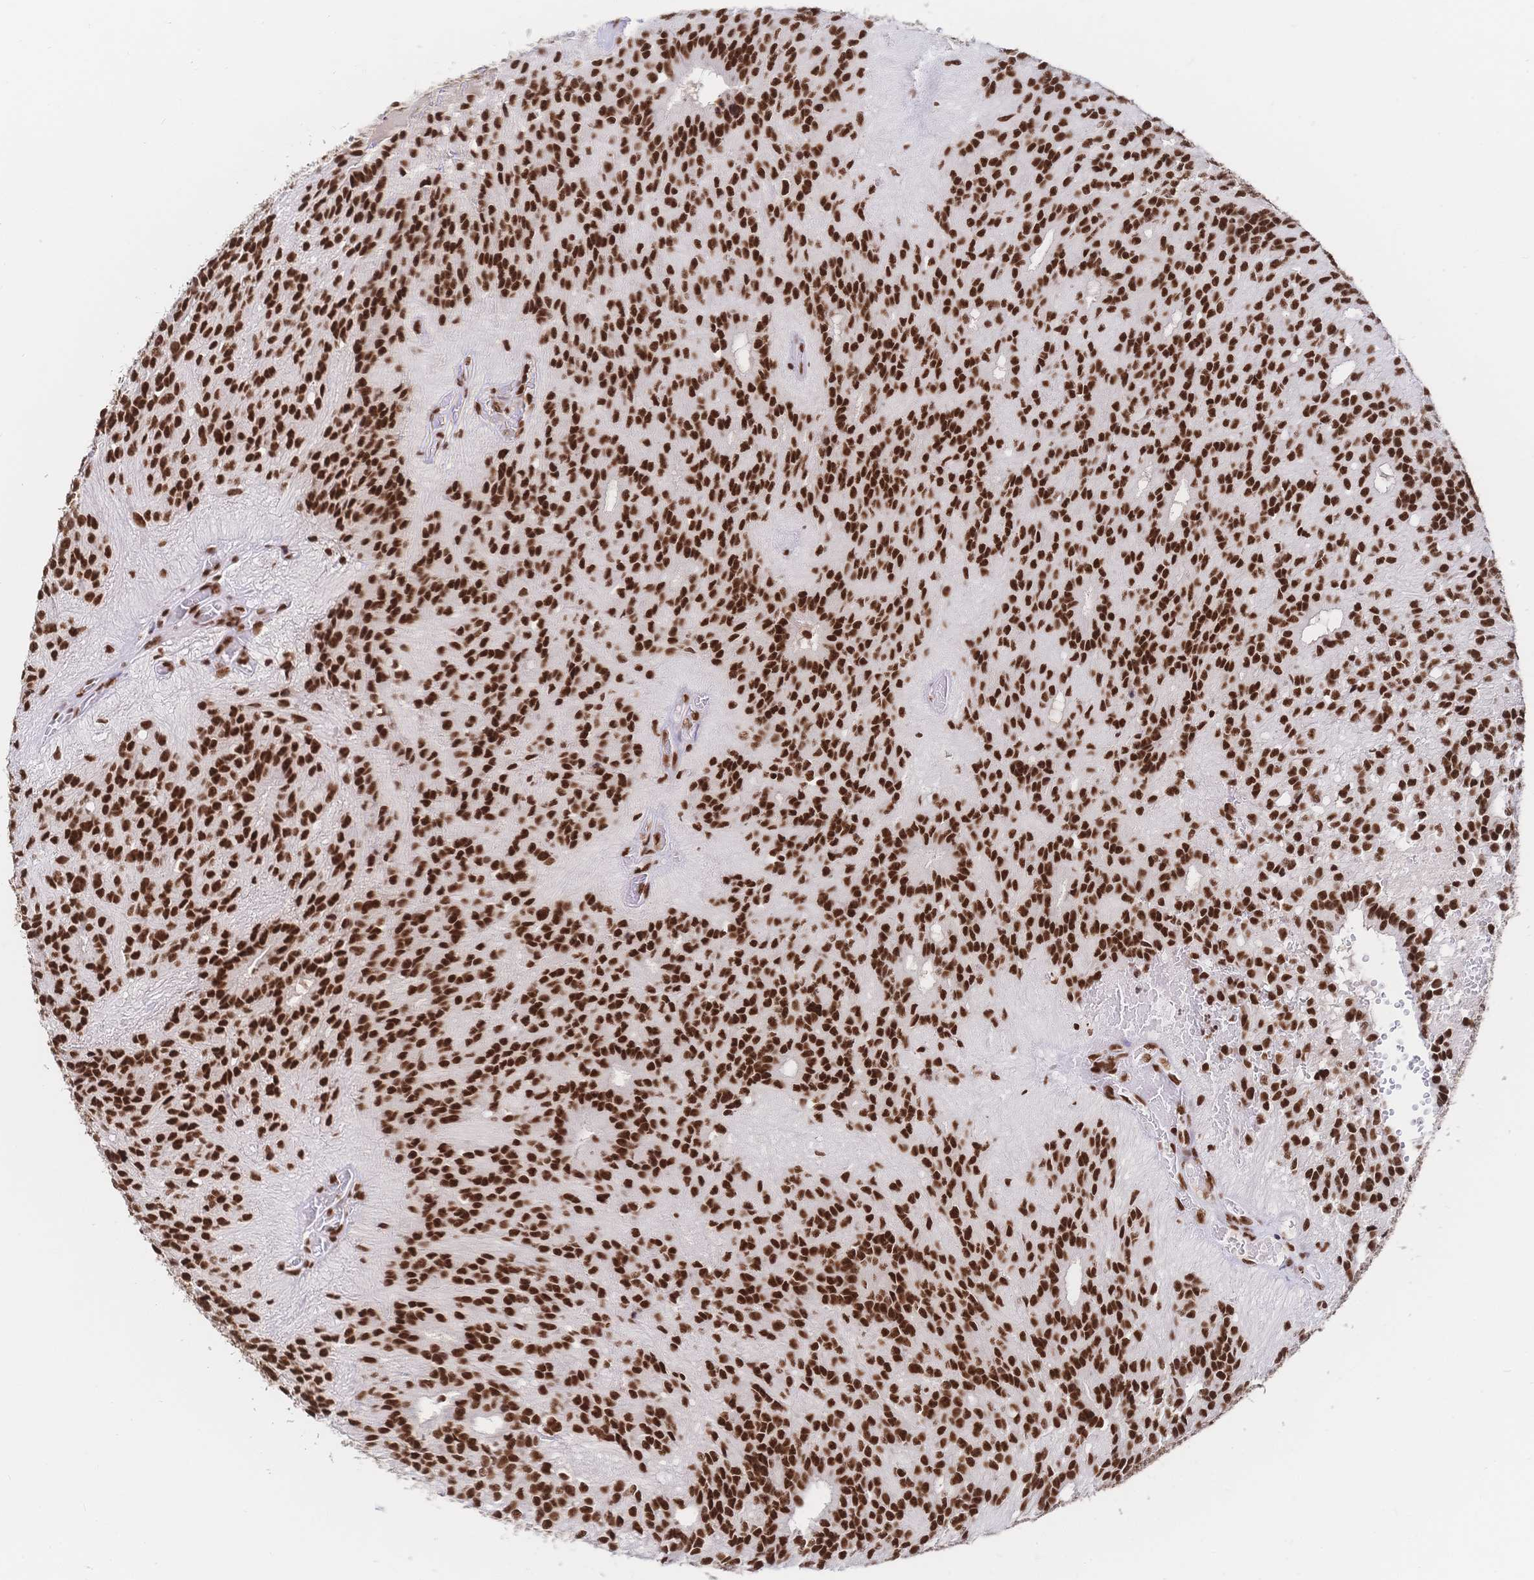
{"staining": {"intensity": "strong", "quantity": ">75%", "location": "nuclear"}, "tissue": "glioma", "cell_type": "Tumor cells", "image_type": "cancer", "snomed": [{"axis": "morphology", "description": "Glioma, malignant, Low grade"}, {"axis": "topography", "description": "Brain"}], "caption": "Tumor cells reveal strong nuclear expression in approximately >75% of cells in malignant glioma (low-grade).", "gene": "SRSF1", "patient": {"sex": "male", "age": 31}}